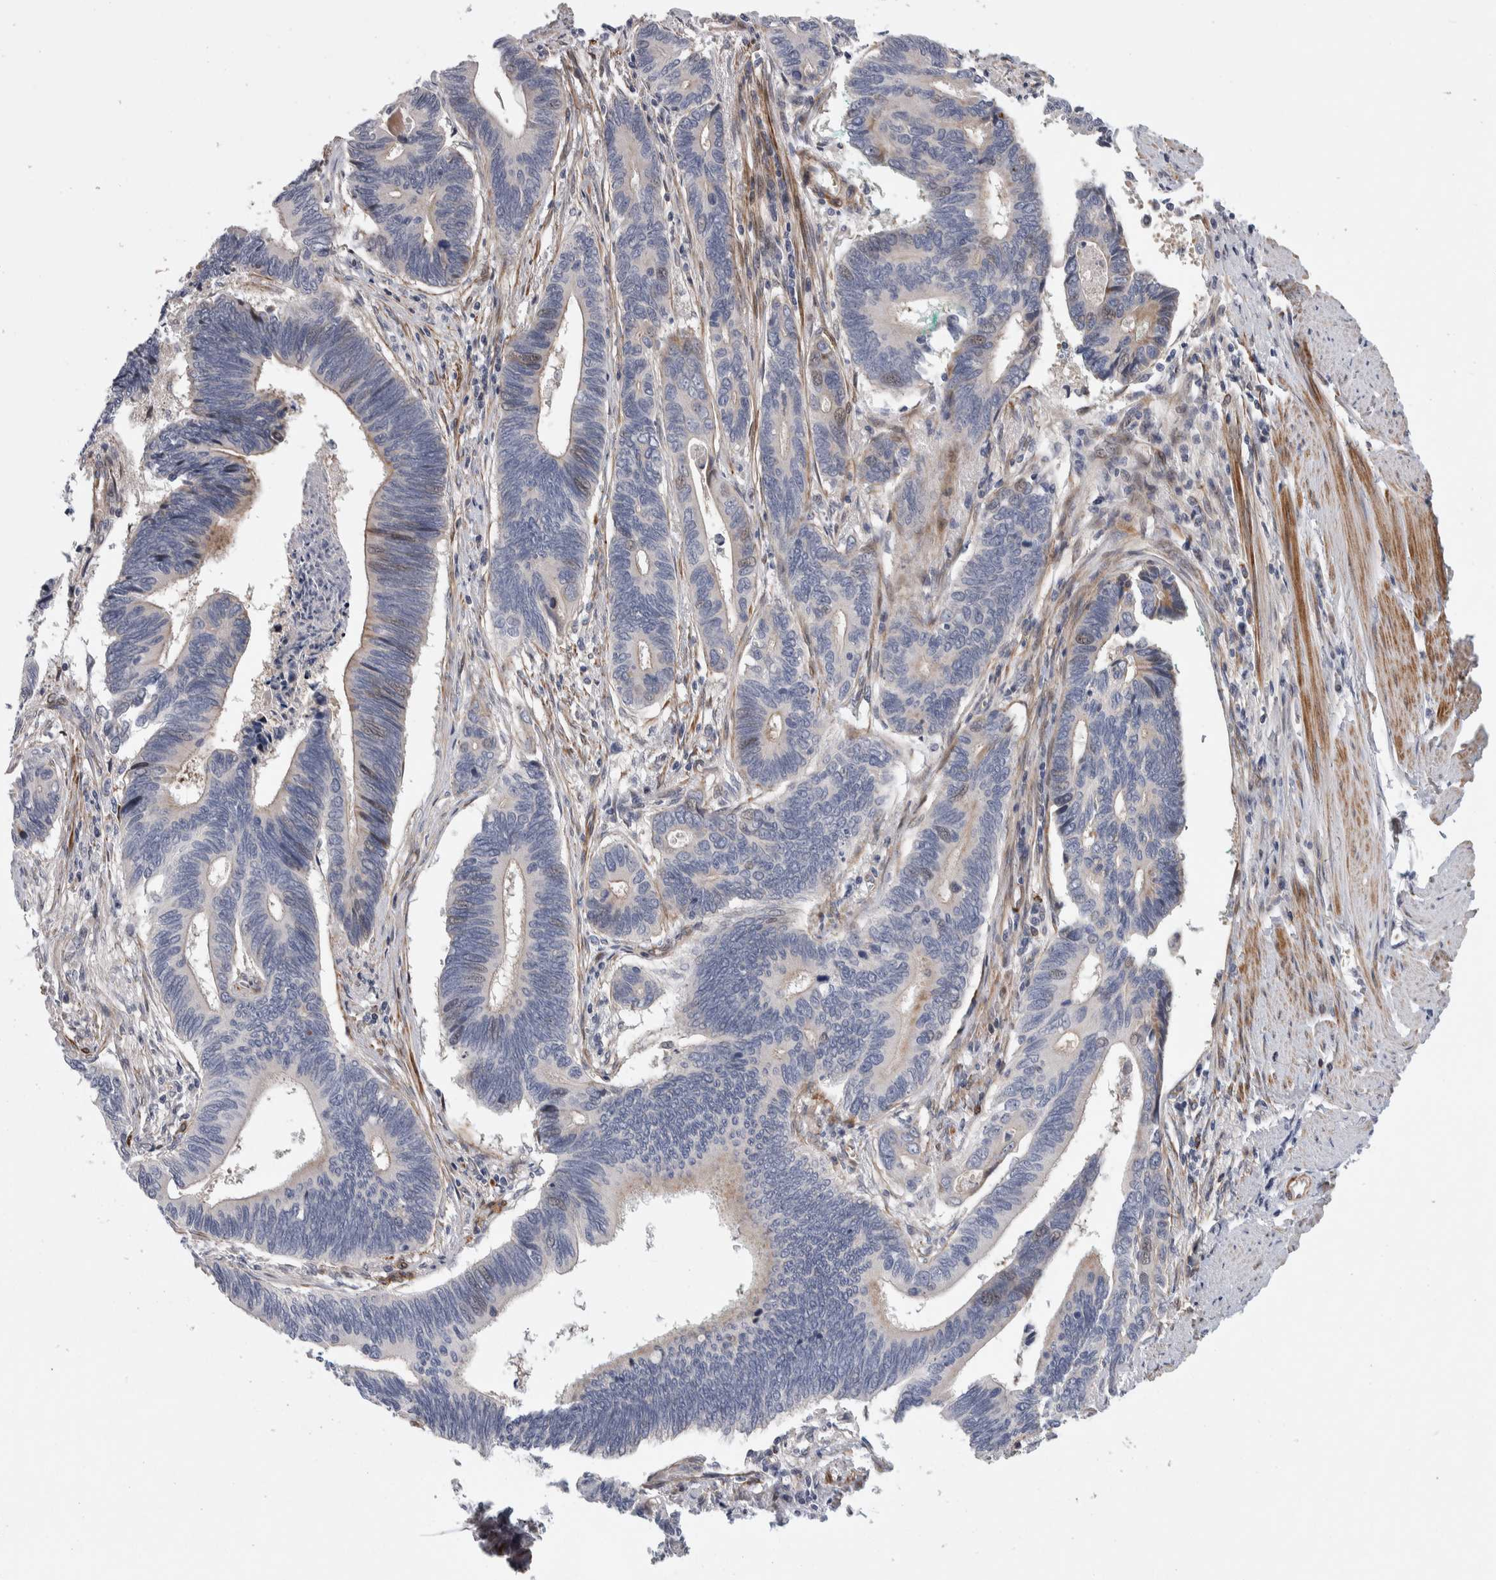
{"staining": {"intensity": "negative", "quantity": "none", "location": "none"}, "tissue": "pancreatic cancer", "cell_type": "Tumor cells", "image_type": "cancer", "snomed": [{"axis": "morphology", "description": "Adenocarcinoma, NOS"}, {"axis": "topography", "description": "Pancreas"}], "caption": "Tumor cells show no significant expression in pancreatic cancer (adenocarcinoma).", "gene": "PSMG3", "patient": {"sex": "female", "age": 70}}